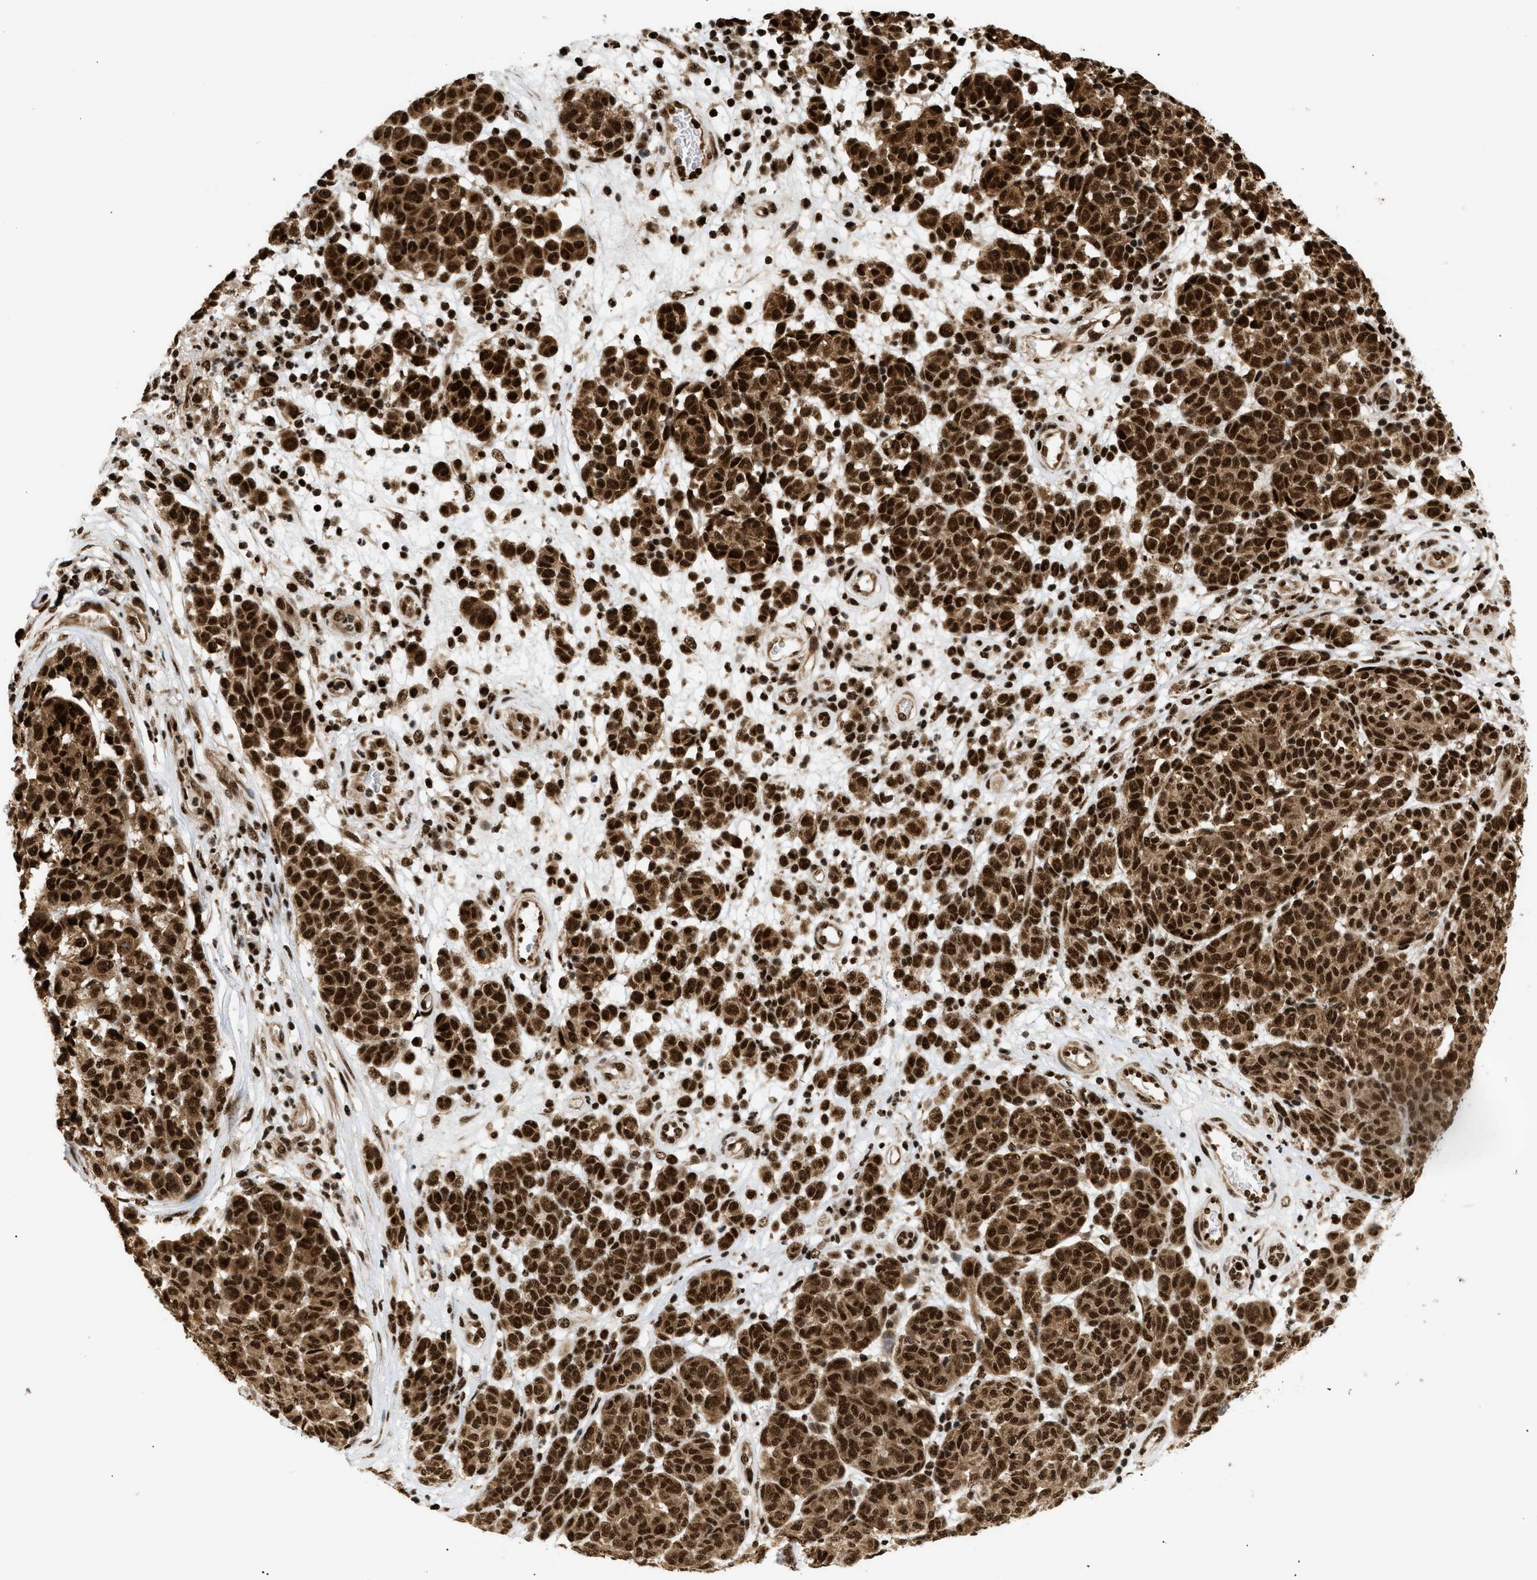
{"staining": {"intensity": "strong", "quantity": ">75%", "location": "cytoplasmic/membranous,nuclear"}, "tissue": "melanoma", "cell_type": "Tumor cells", "image_type": "cancer", "snomed": [{"axis": "morphology", "description": "Malignant melanoma, NOS"}, {"axis": "topography", "description": "Skin"}], "caption": "Immunohistochemical staining of human malignant melanoma demonstrates high levels of strong cytoplasmic/membranous and nuclear expression in about >75% of tumor cells. Using DAB (brown) and hematoxylin (blue) stains, captured at high magnification using brightfield microscopy.", "gene": "RBM5", "patient": {"sex": "male", "age": 59}}